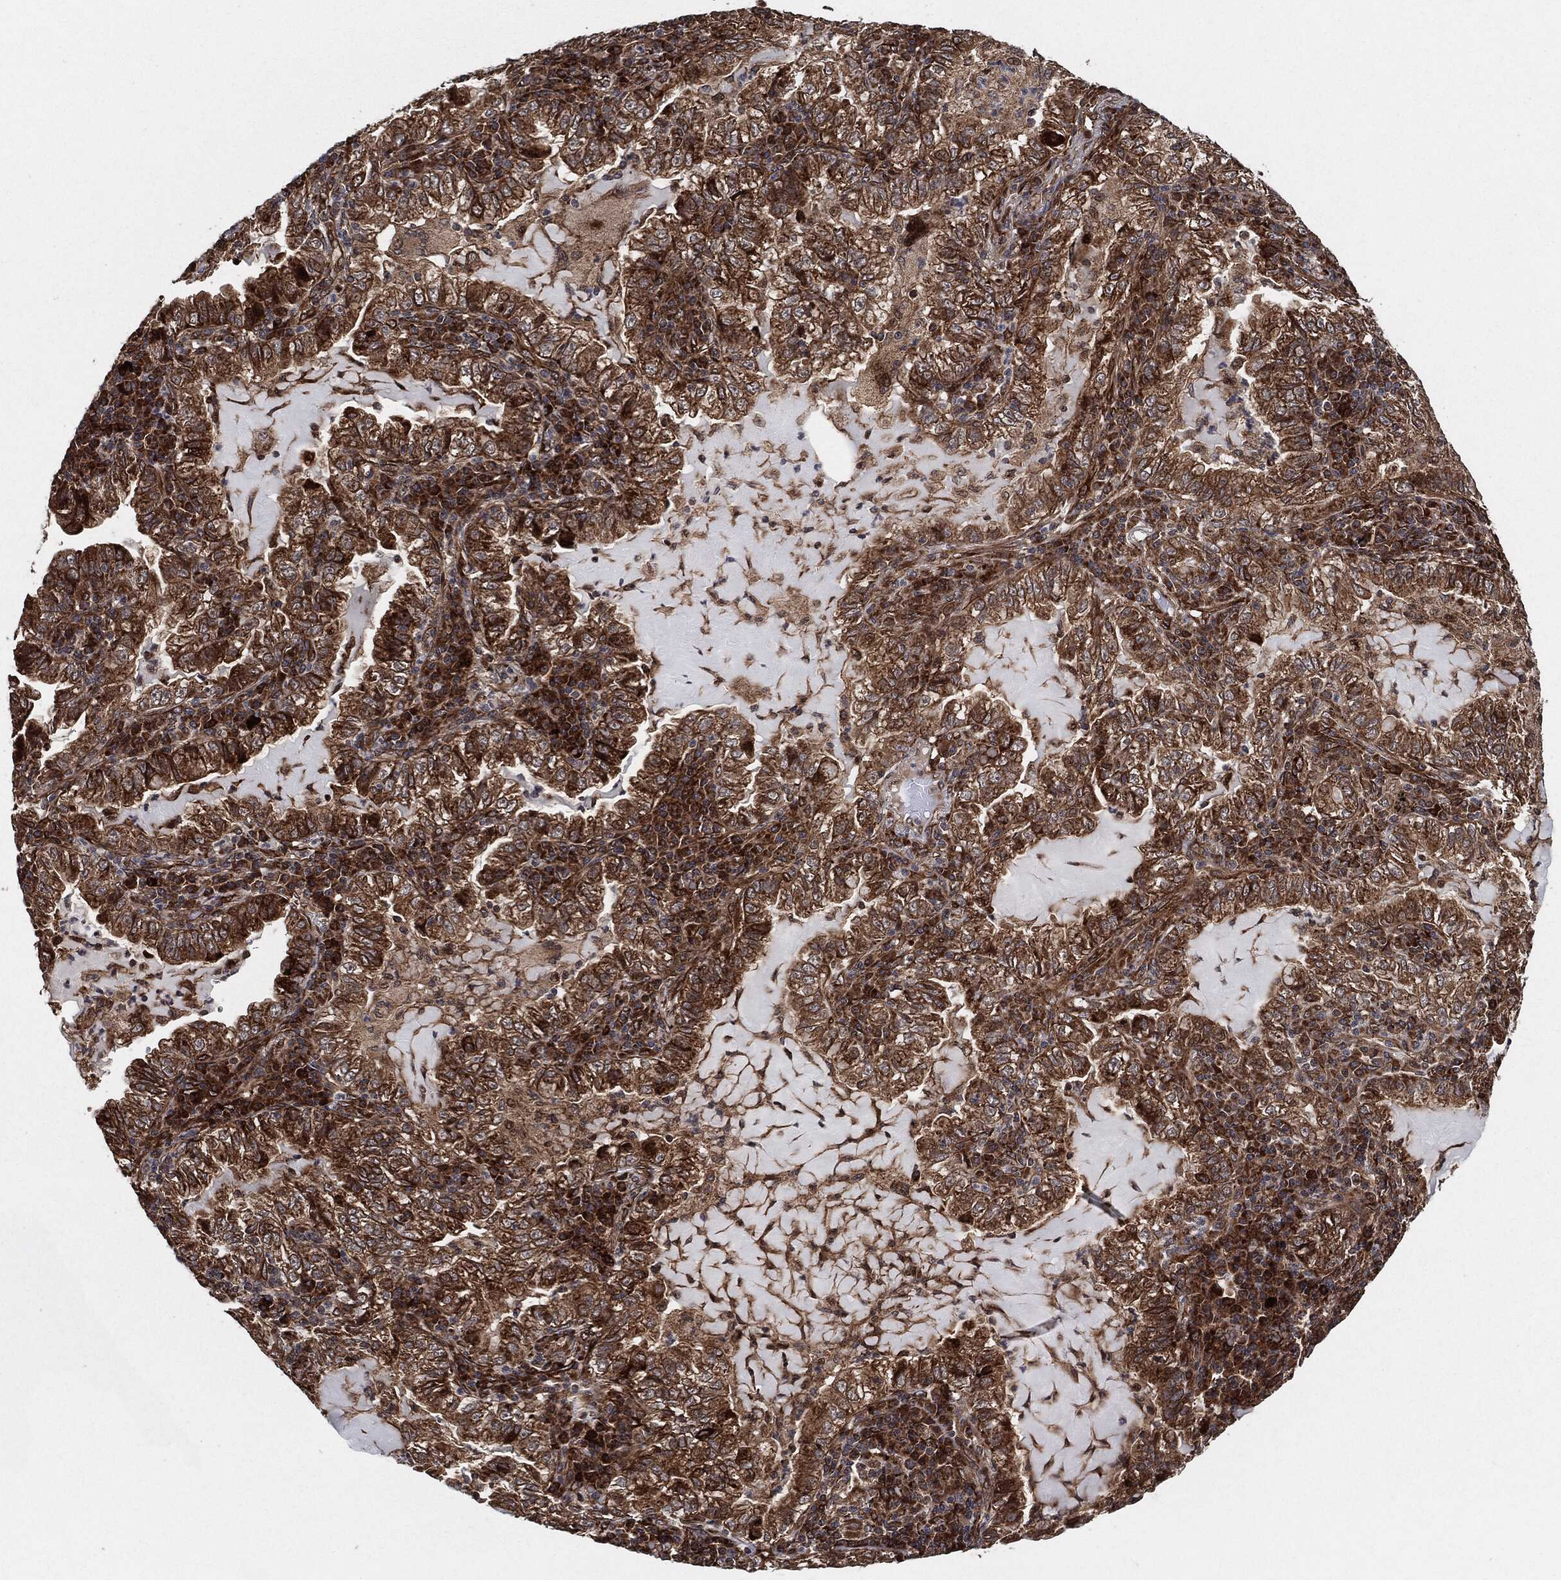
{"staining": {"intensity": "moderate", "quantity": ">75%", "location": "cytoplasmic/membranous"}, "tissue": "lung cancer", "cell_type": "Tumor cells", "image_type": "cancer", "snomed": [{"axis": "morphology", "description": "Adenocarcinoma, NOS"}, {"axis": "topography", "description": "Lung"}], "caption": "Protein expression analysis of adenocarcinoma (lung) shows moderate cytoplasmic/membranous staining in approximately >75% of tumor cells.", "gene": "BCAR1", "patient": {"sex": "female", "age": 73}}